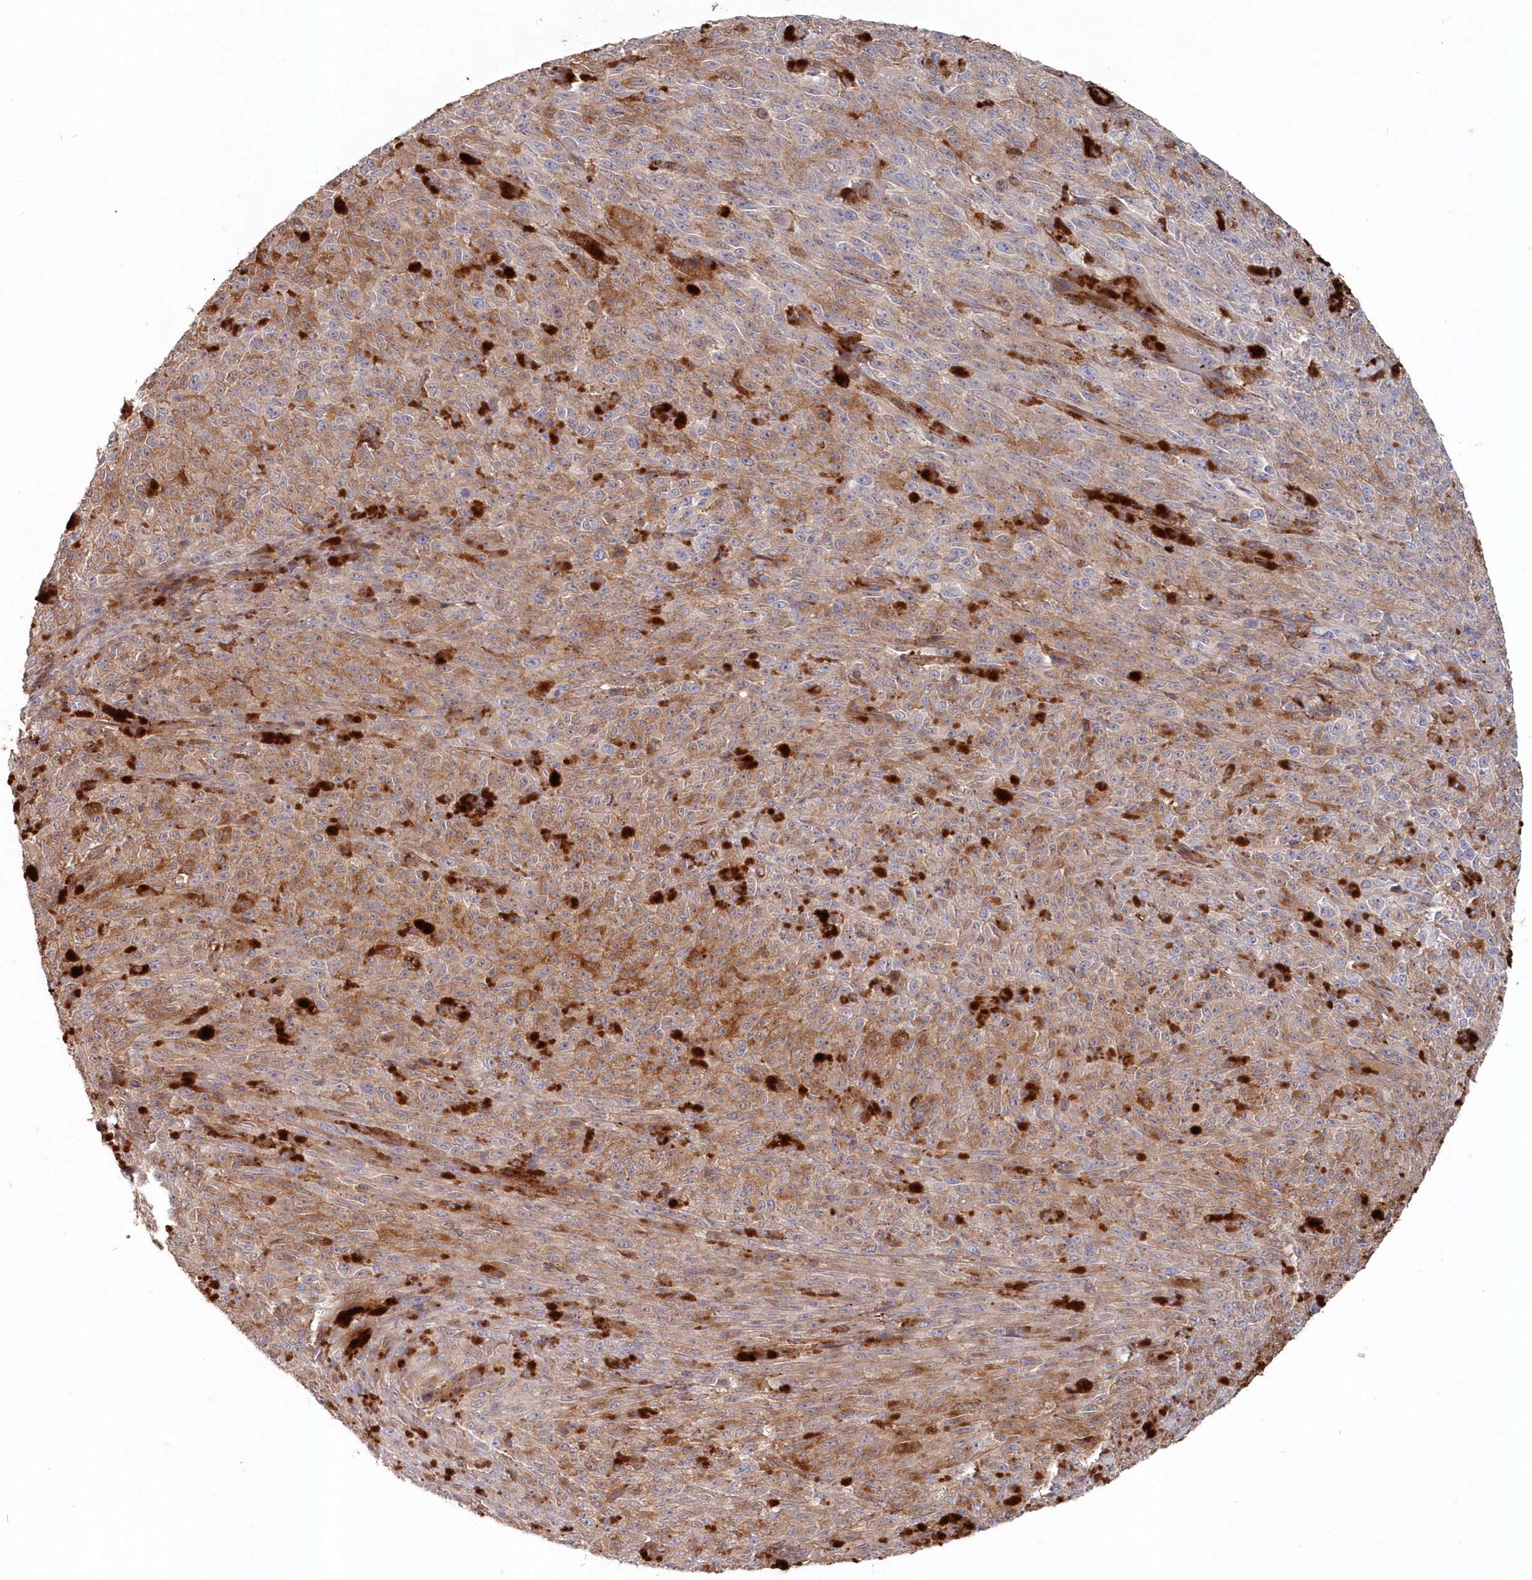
{"staining": {"intensity": "moderate", "quantity": "25%-75%", "location": "cytoplasmic/membranous"}, "tissue": "melanoma", "cell_type": "Tumor cells", "image_type": "cancer", "snomed": [{"axis": "morphology", "description": "Malignant melanoma, NOS"}, {"axis": "topography", "description": "Skin"}], "caption": "Tumor cells reveal medium levels of moderate cytoplasmic/membranous staining in approximately 25%-75% of cells in human melanoma.", "gene": "ABHD14B", "patient": {"sex": "female", "age": 82}}